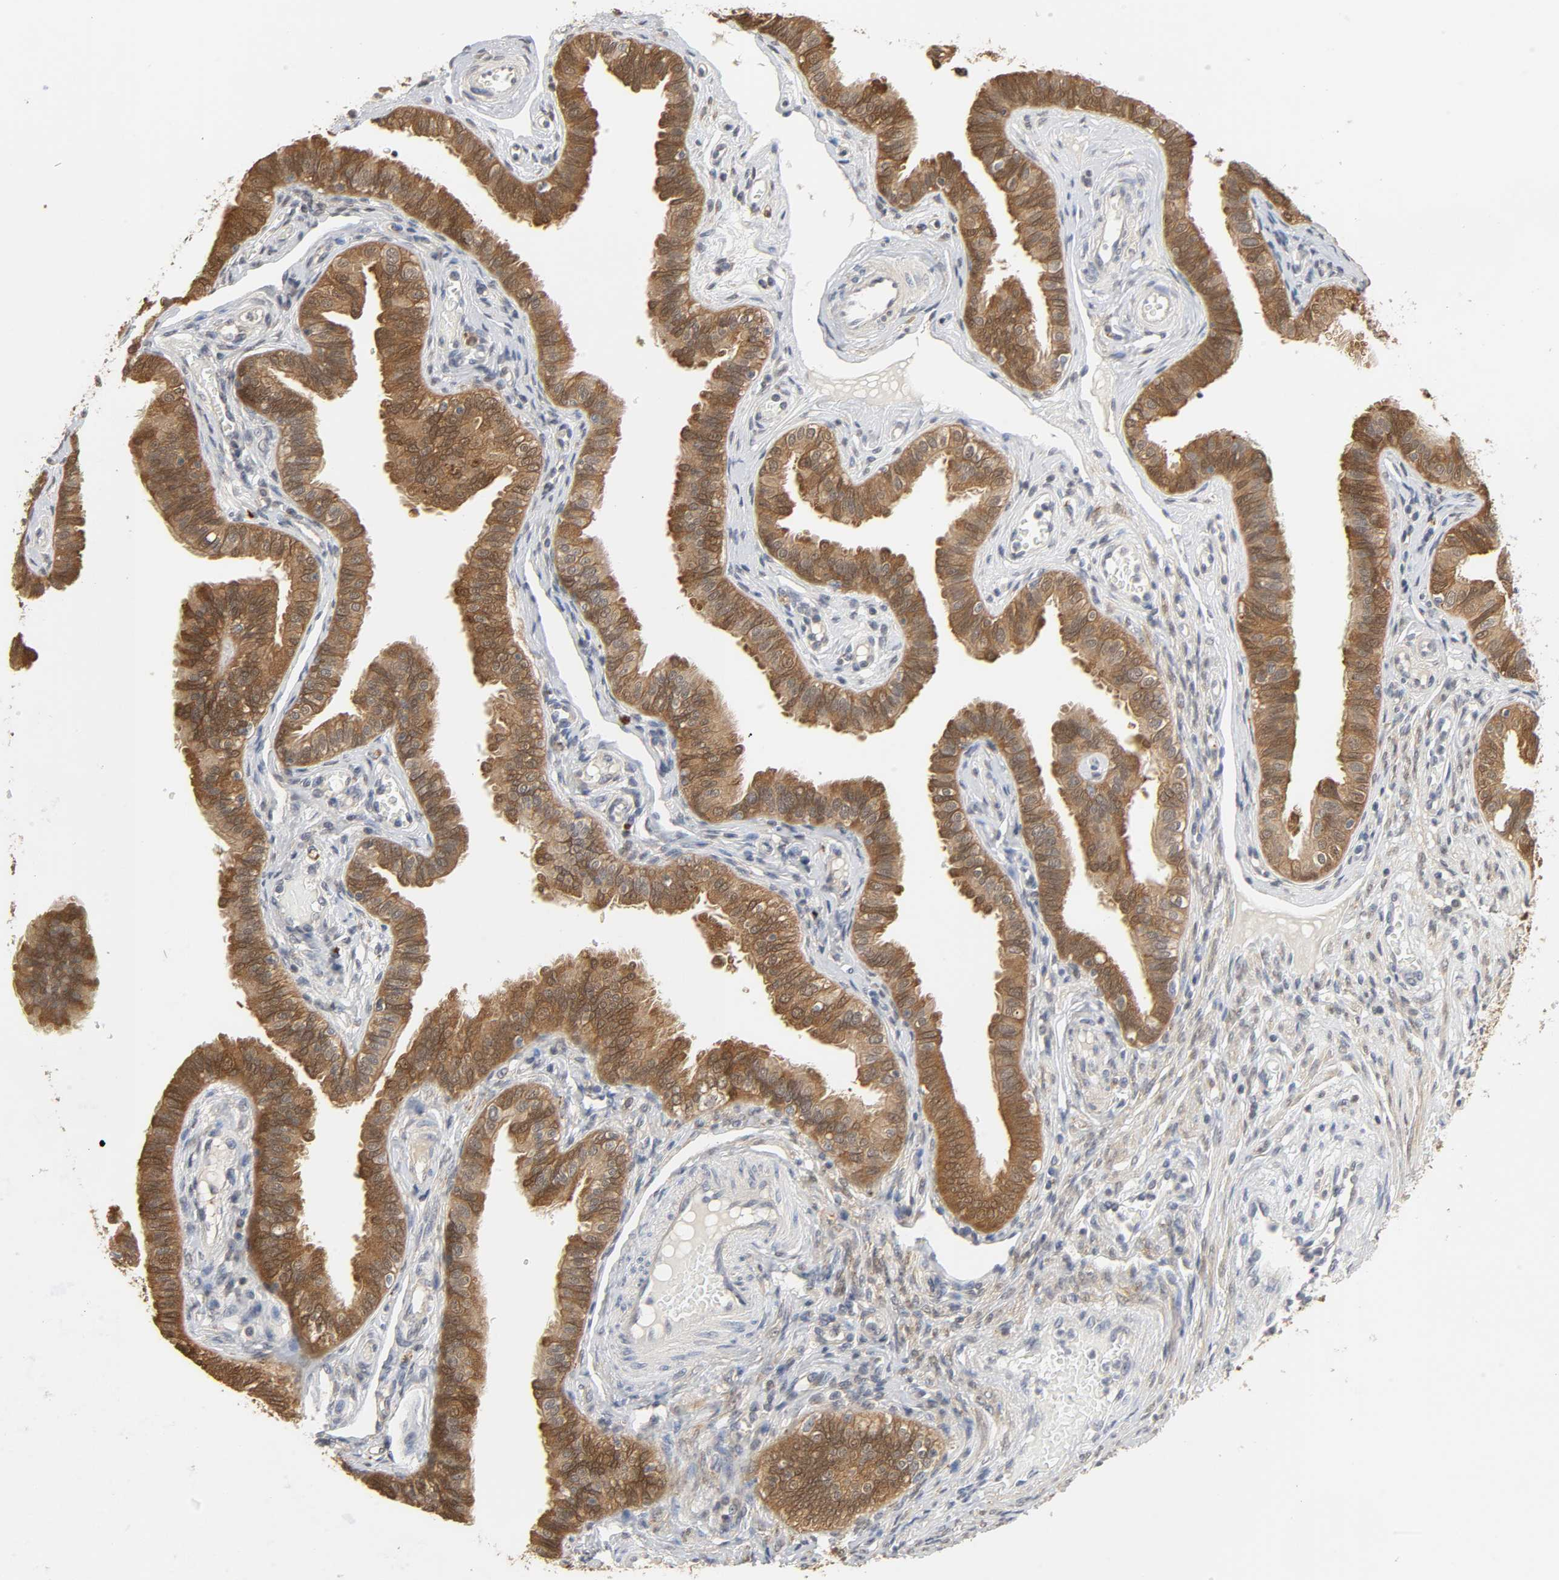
{"staining": {"intensity": "strong", "quantity": ">75%", "location": "cytoplasmic/membranous"}, "tissue": "fallopian tube", "cell_type": "Glandular cells", "image_type": "normal", "snomed": [{"axis": "morphology", "description": "Normal tissue, NOS"}, {"axis": "morphology", "description": "Dermoid, NOS"}, {"axis": "topography", "description": "Fallopian tube"}], "caption": "IHC histopathology image of unremarkable fallopian tube stained for a protein (brown), which demonstrates high levels of strong cytoplasmic/membranous staining in about >75% of glandular cells.", "gene": "MIF", "patient": {"sex": "female", "age": 33}}